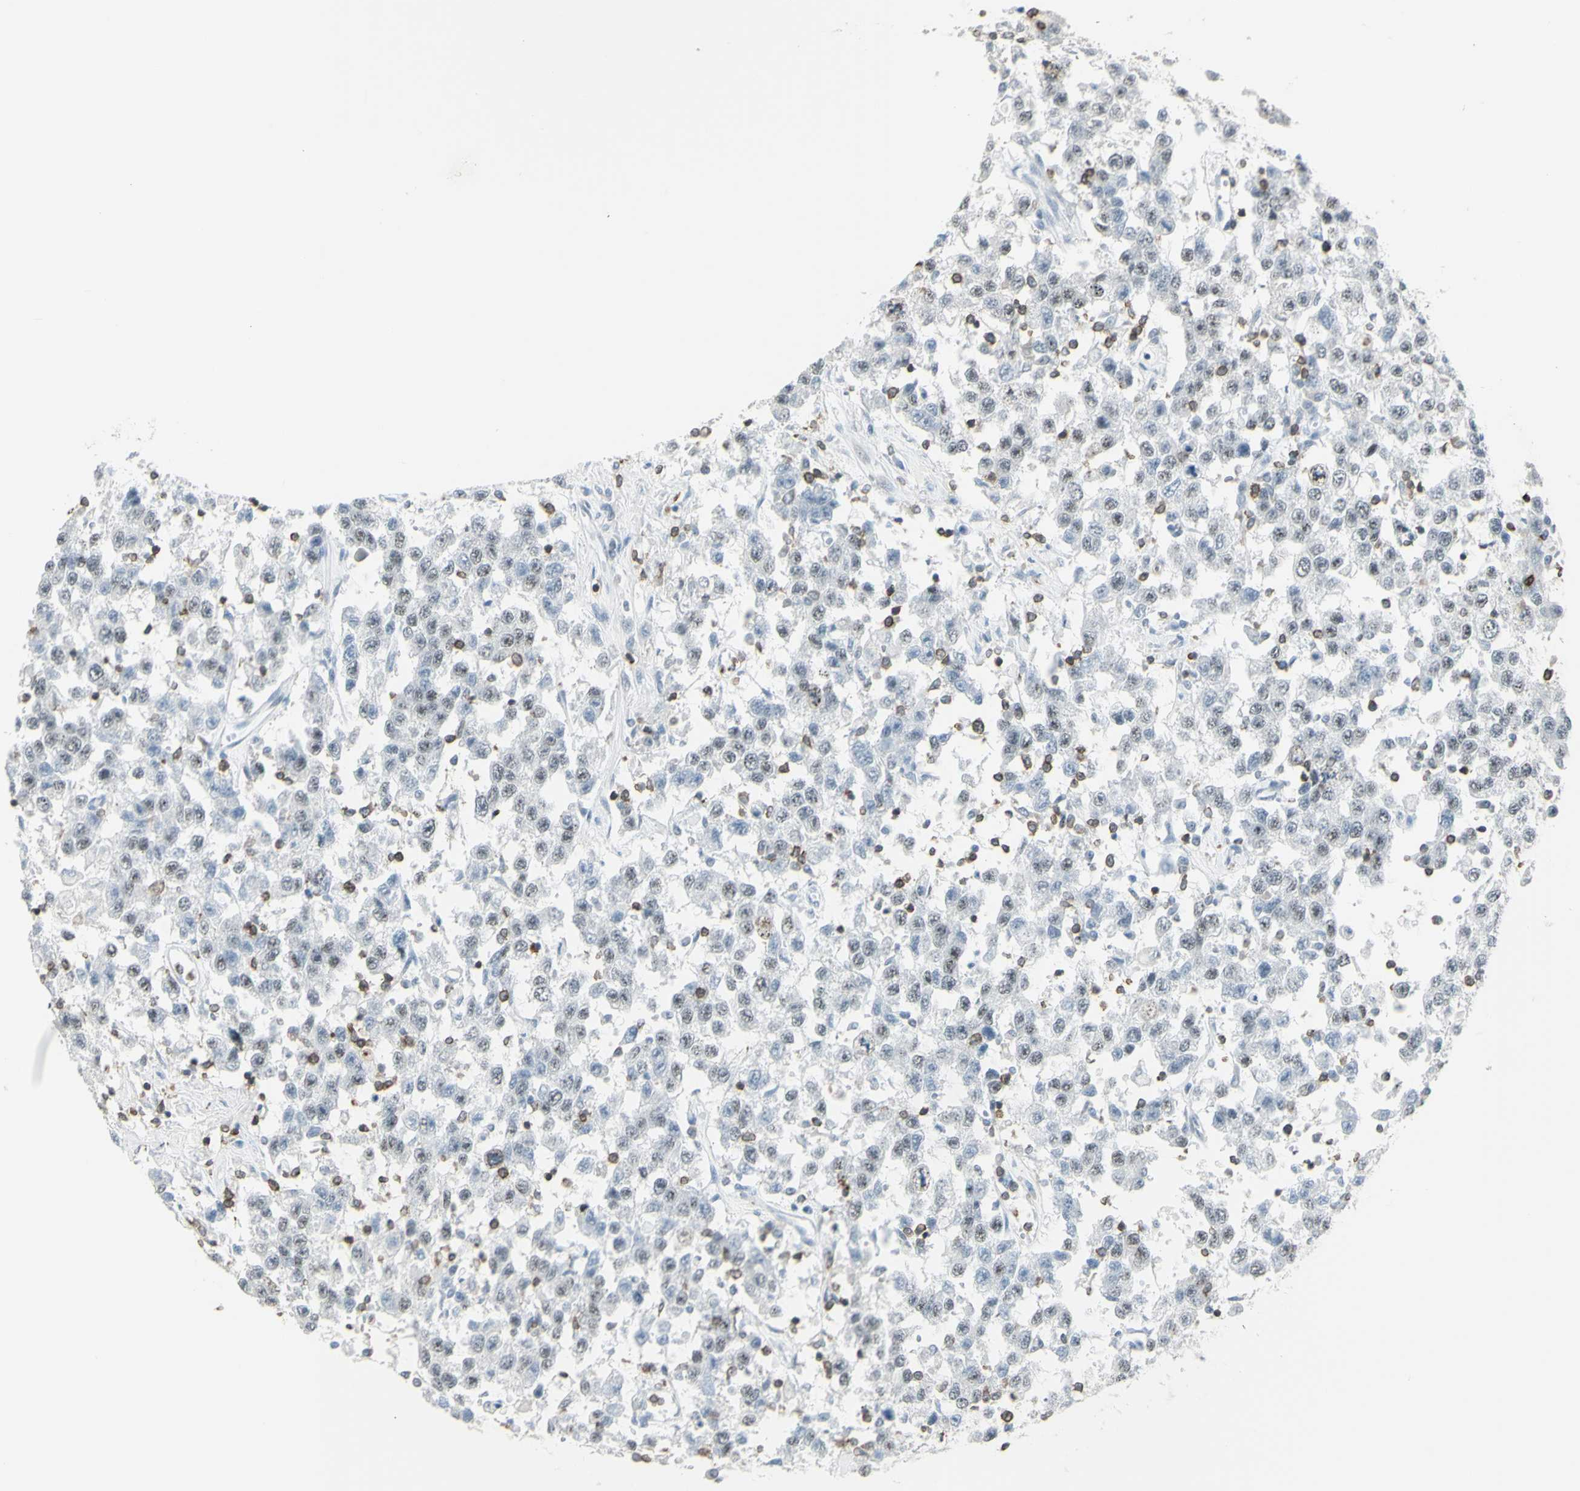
{"staining": {"intensity": "negative", "quantity": "none", "location": "none"}, "tissue": "testis cancer", "cell_type": "Tumor cells", "image_type": "cancer", "snomed": [{"axis": "morphology", "description": "Seminoma, NOS"}, {"axis": "topography", "description": "Testis"}], "caption": "Testis cancer (seminoma) stained for a protein using IHC demonstrates no positivity tumor cells.", "gene": "NRG1", "patient": {"sex": "male", "age": 41}}